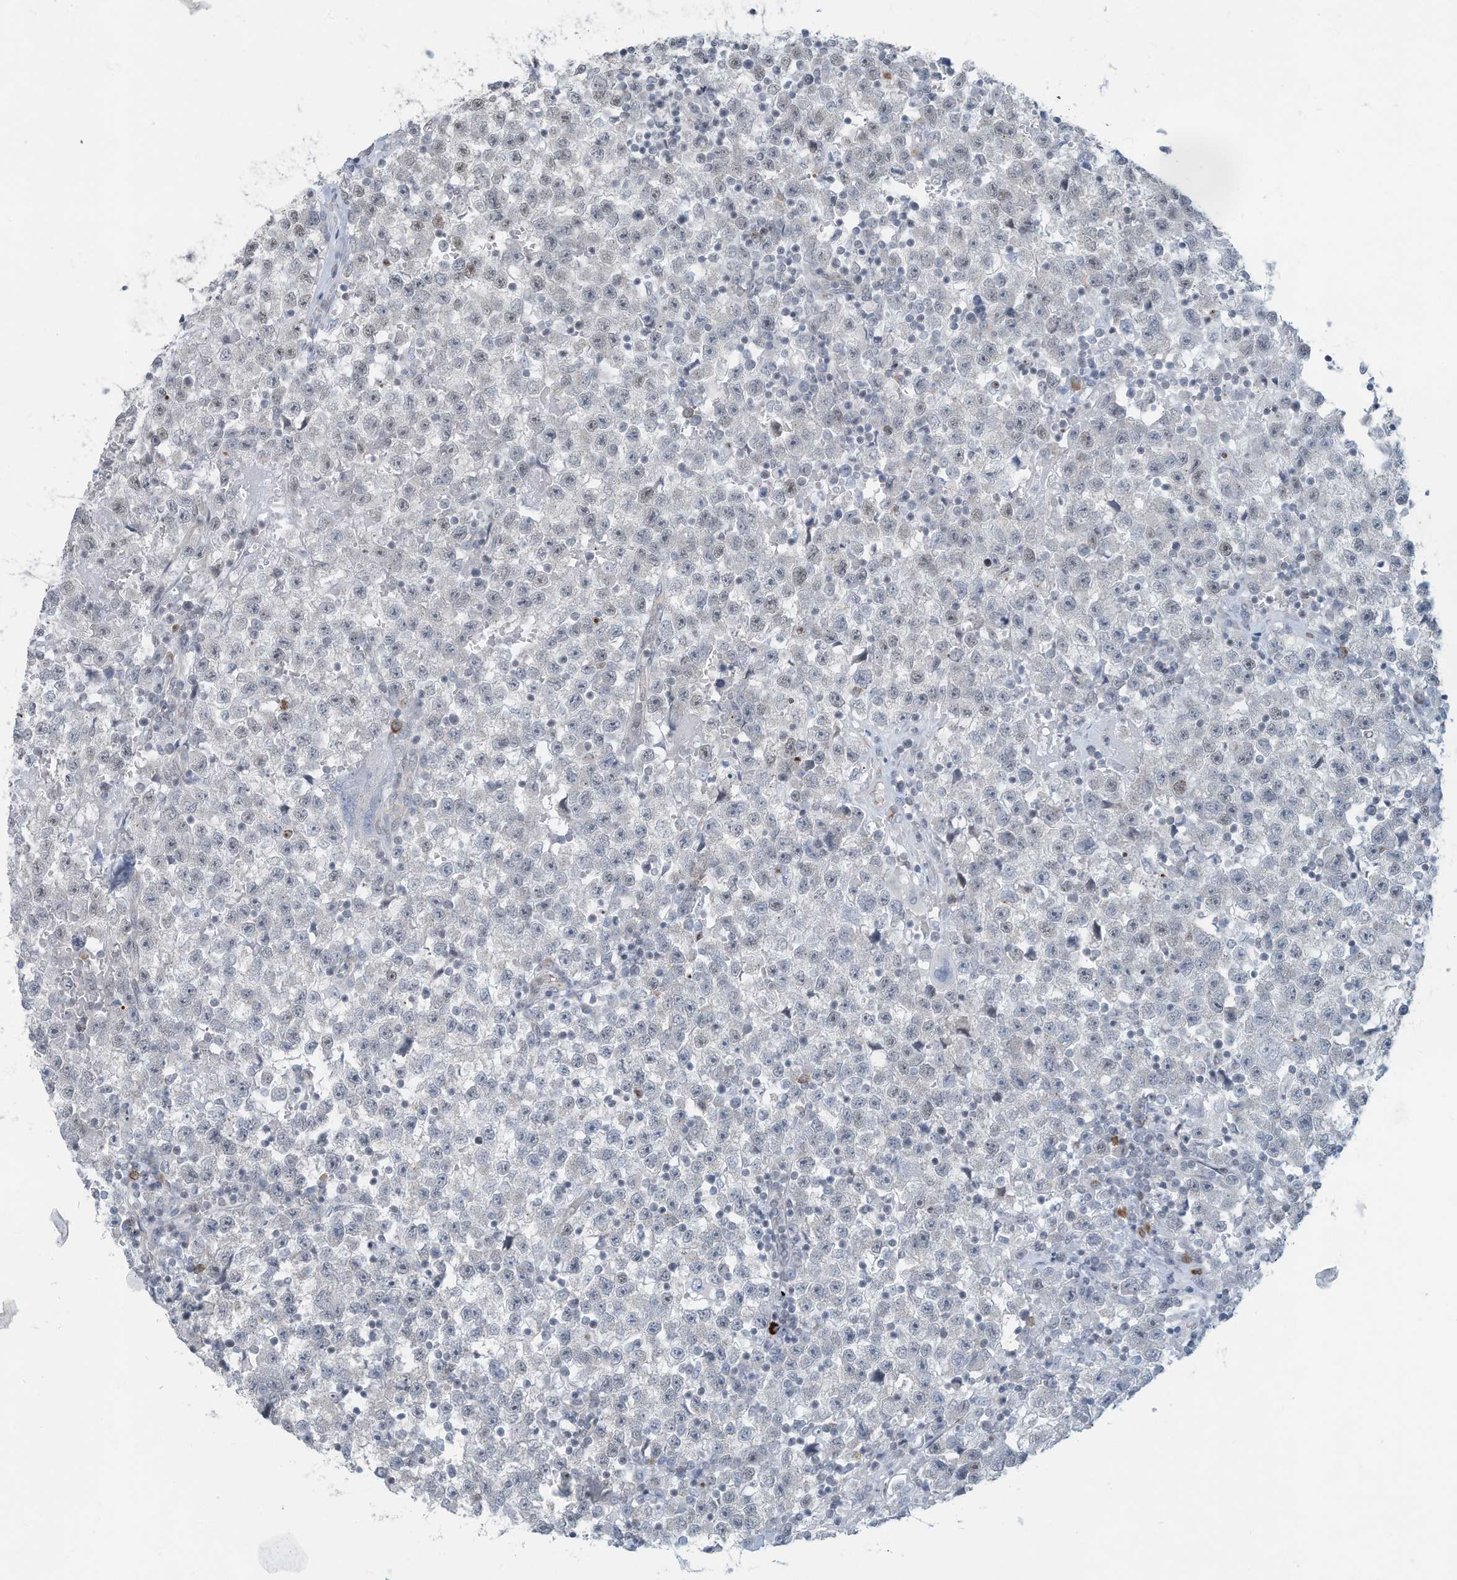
{"staining": {"intensity": "negative", "quantity": "none", "location": "none"}, "tissue": "testis cancer", "cell_type": "Tumor cells", "image_type": "cancer", "snomed": [{"axis": "morphology", "description": "Seminoma, NOS"}, {"axis": "topography", "description": "Testis"}], "caption": "This histopathology image is of testis seminoma stained with immunohistochemistry to label a protein in brown with the nuclei are counter-stained blue. There is no staining in tumor cells.", "gene": "SARNP", "patient": {"sex": "male", "age": 22}}